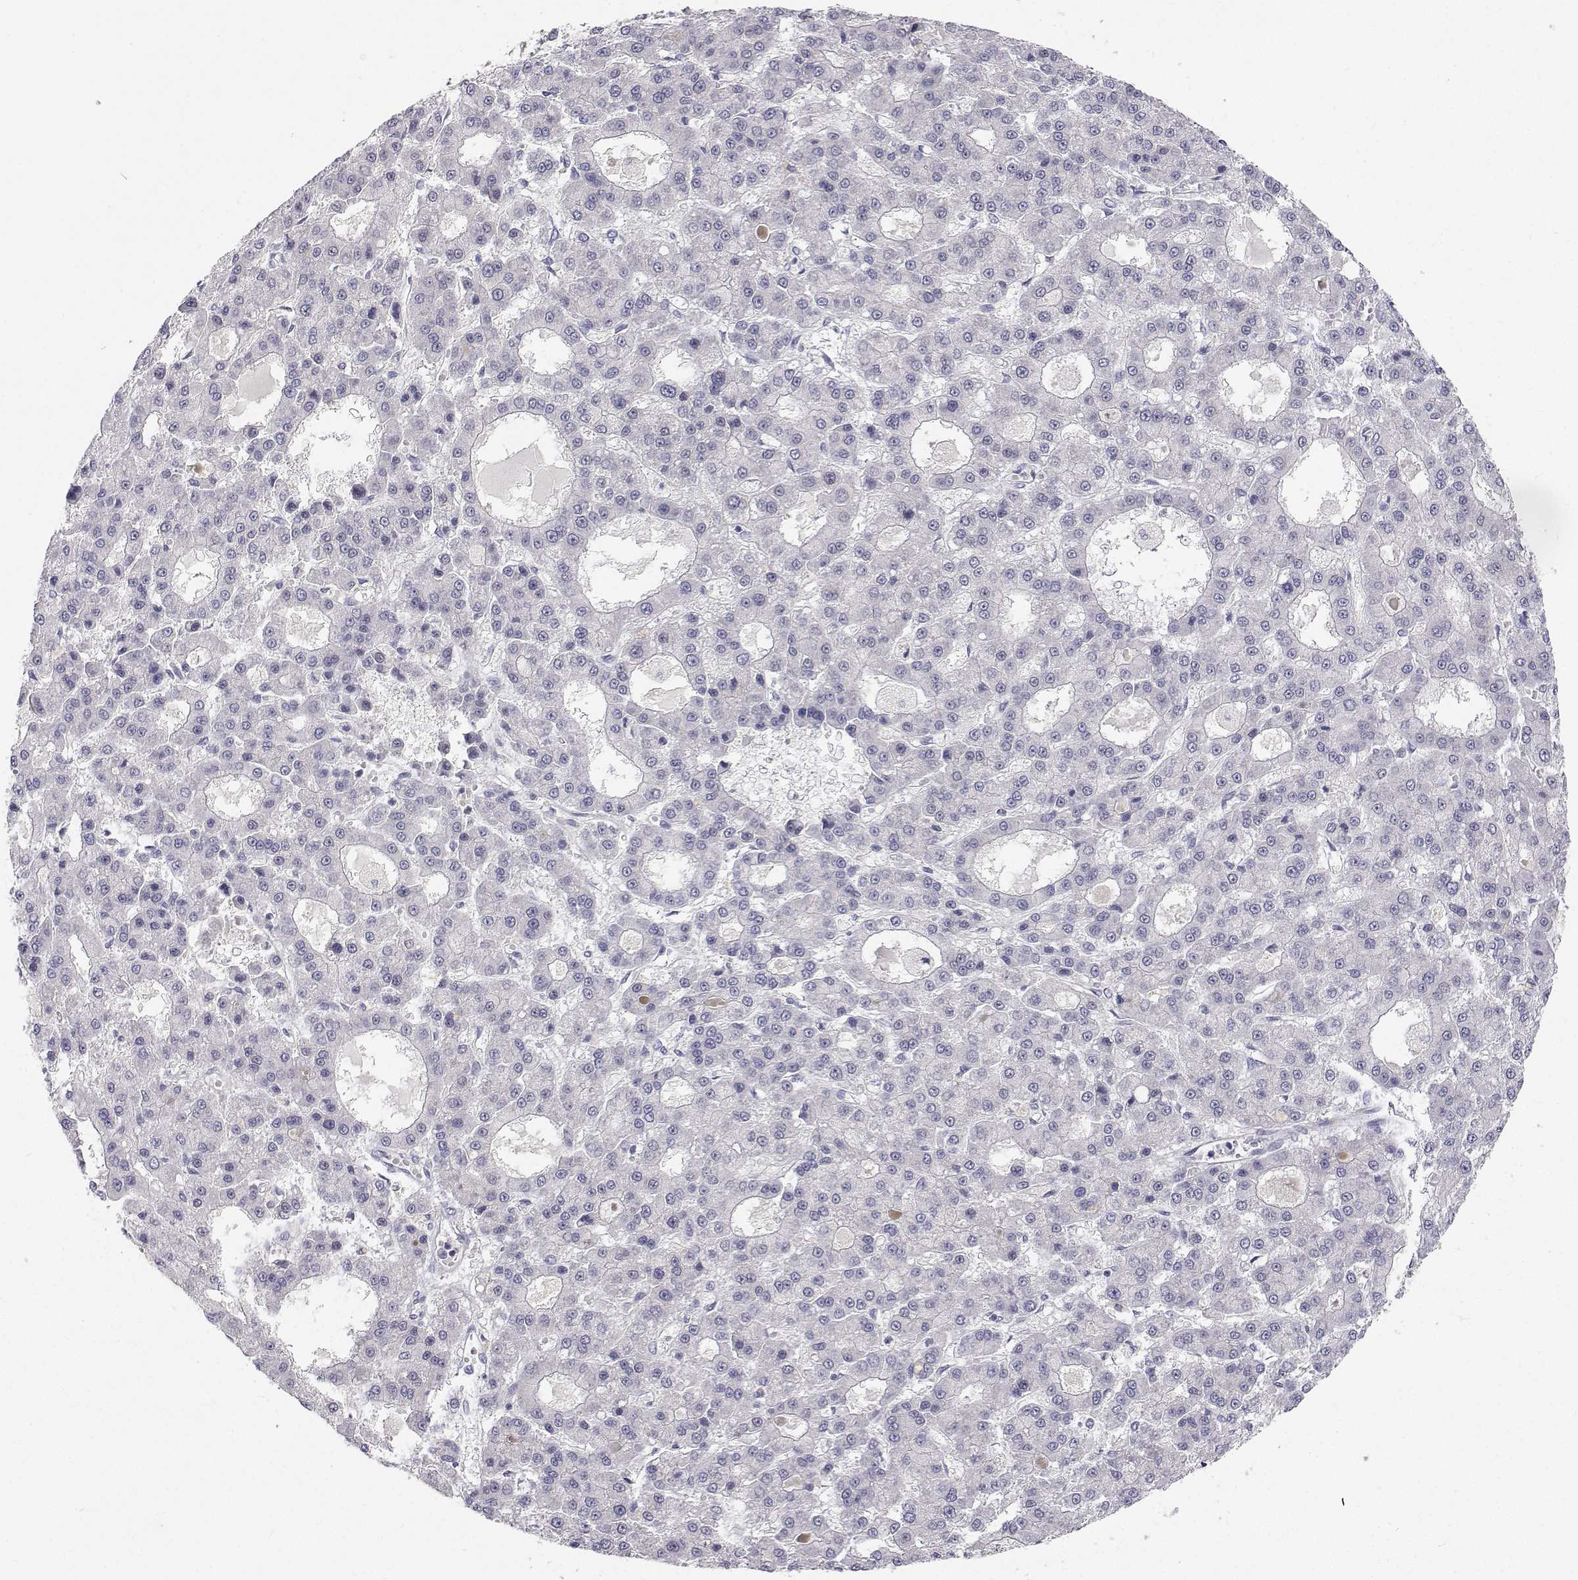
{"staining": {"intensity": "negative", "quantity": "none", "location": "none"}, "tissue": "liver cancer", "cell_type": "Tumor cells", "image_type": "cancer", "snomed": [{"axis": "morphology", "description": "Carcinoma, Hepatocellular, NOS"}, {"axis": "topography", "description": "Liver"}], "caption": "This photomicrograph is of liver cancer (hepatocellular carcinoma) stained with immunohistochemistry to label a protein in brown with the nuclei are counter-stained blue. There is no positivity in tumor cells.", "gene": "MYPN", "patient": {"sex": "male", "age": 70}}